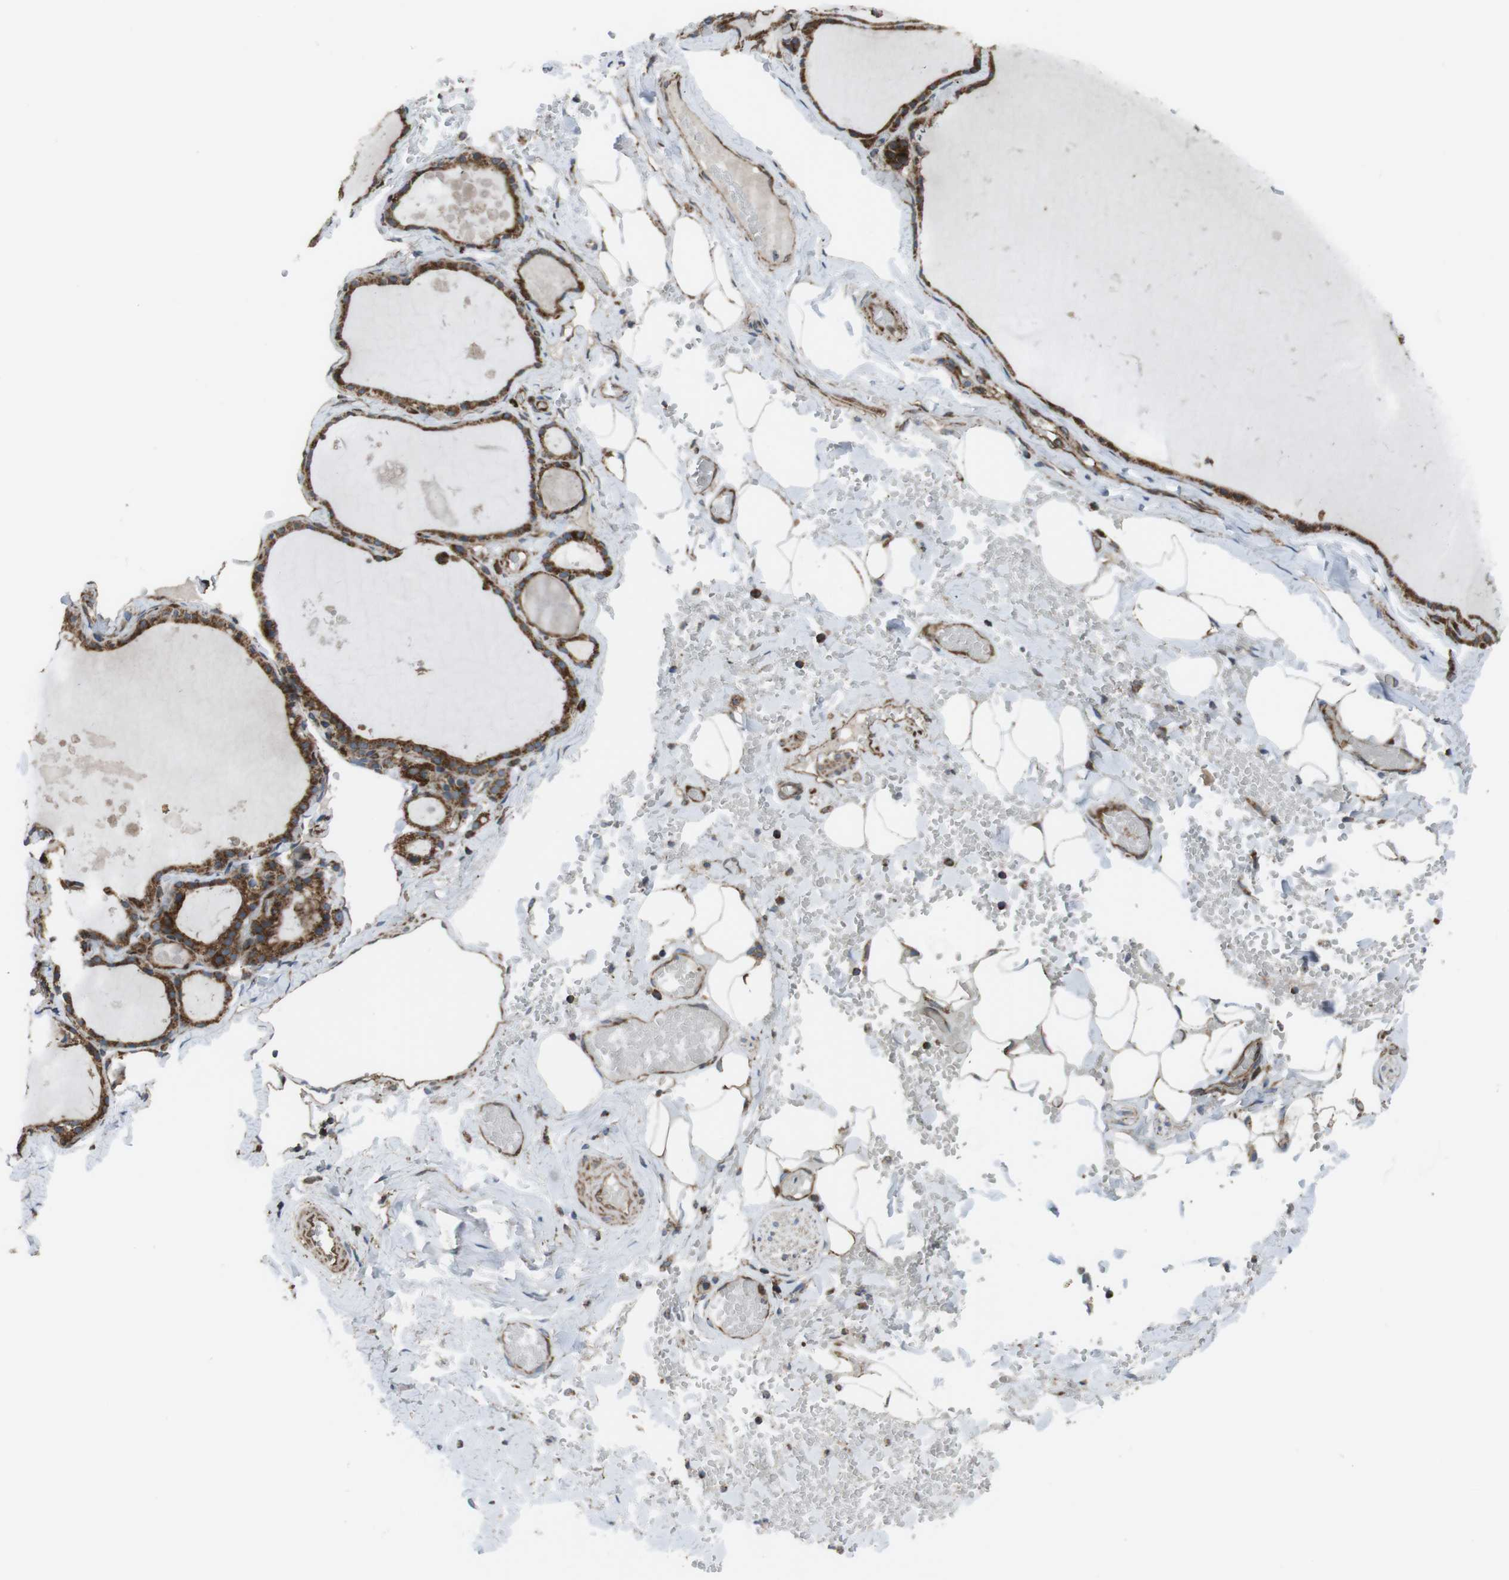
{"staining": {"intensity": "strong", "quantity": ">75%", "location": "cytoplasmic/membranous"}, "tissue": "thyroid gland", "cell_type": "Glandular cells", "image_type": "normal", "snomed": [{"axis": "morphology", "description": "Normal tissue, NOS"}, {"axis": "topography", "description": "Thyroid gland"}], "caption": "The image reveals staining of unremarkable thyroid gland, revealing strong cytoplasmic/membranous protein expression (brown color) within glandular cells. The protein of interest is shown in brown color, while the nuclei are stained blue.", "gene": "GIMAP8", "patient": {"sex": "male", "age": 56}}